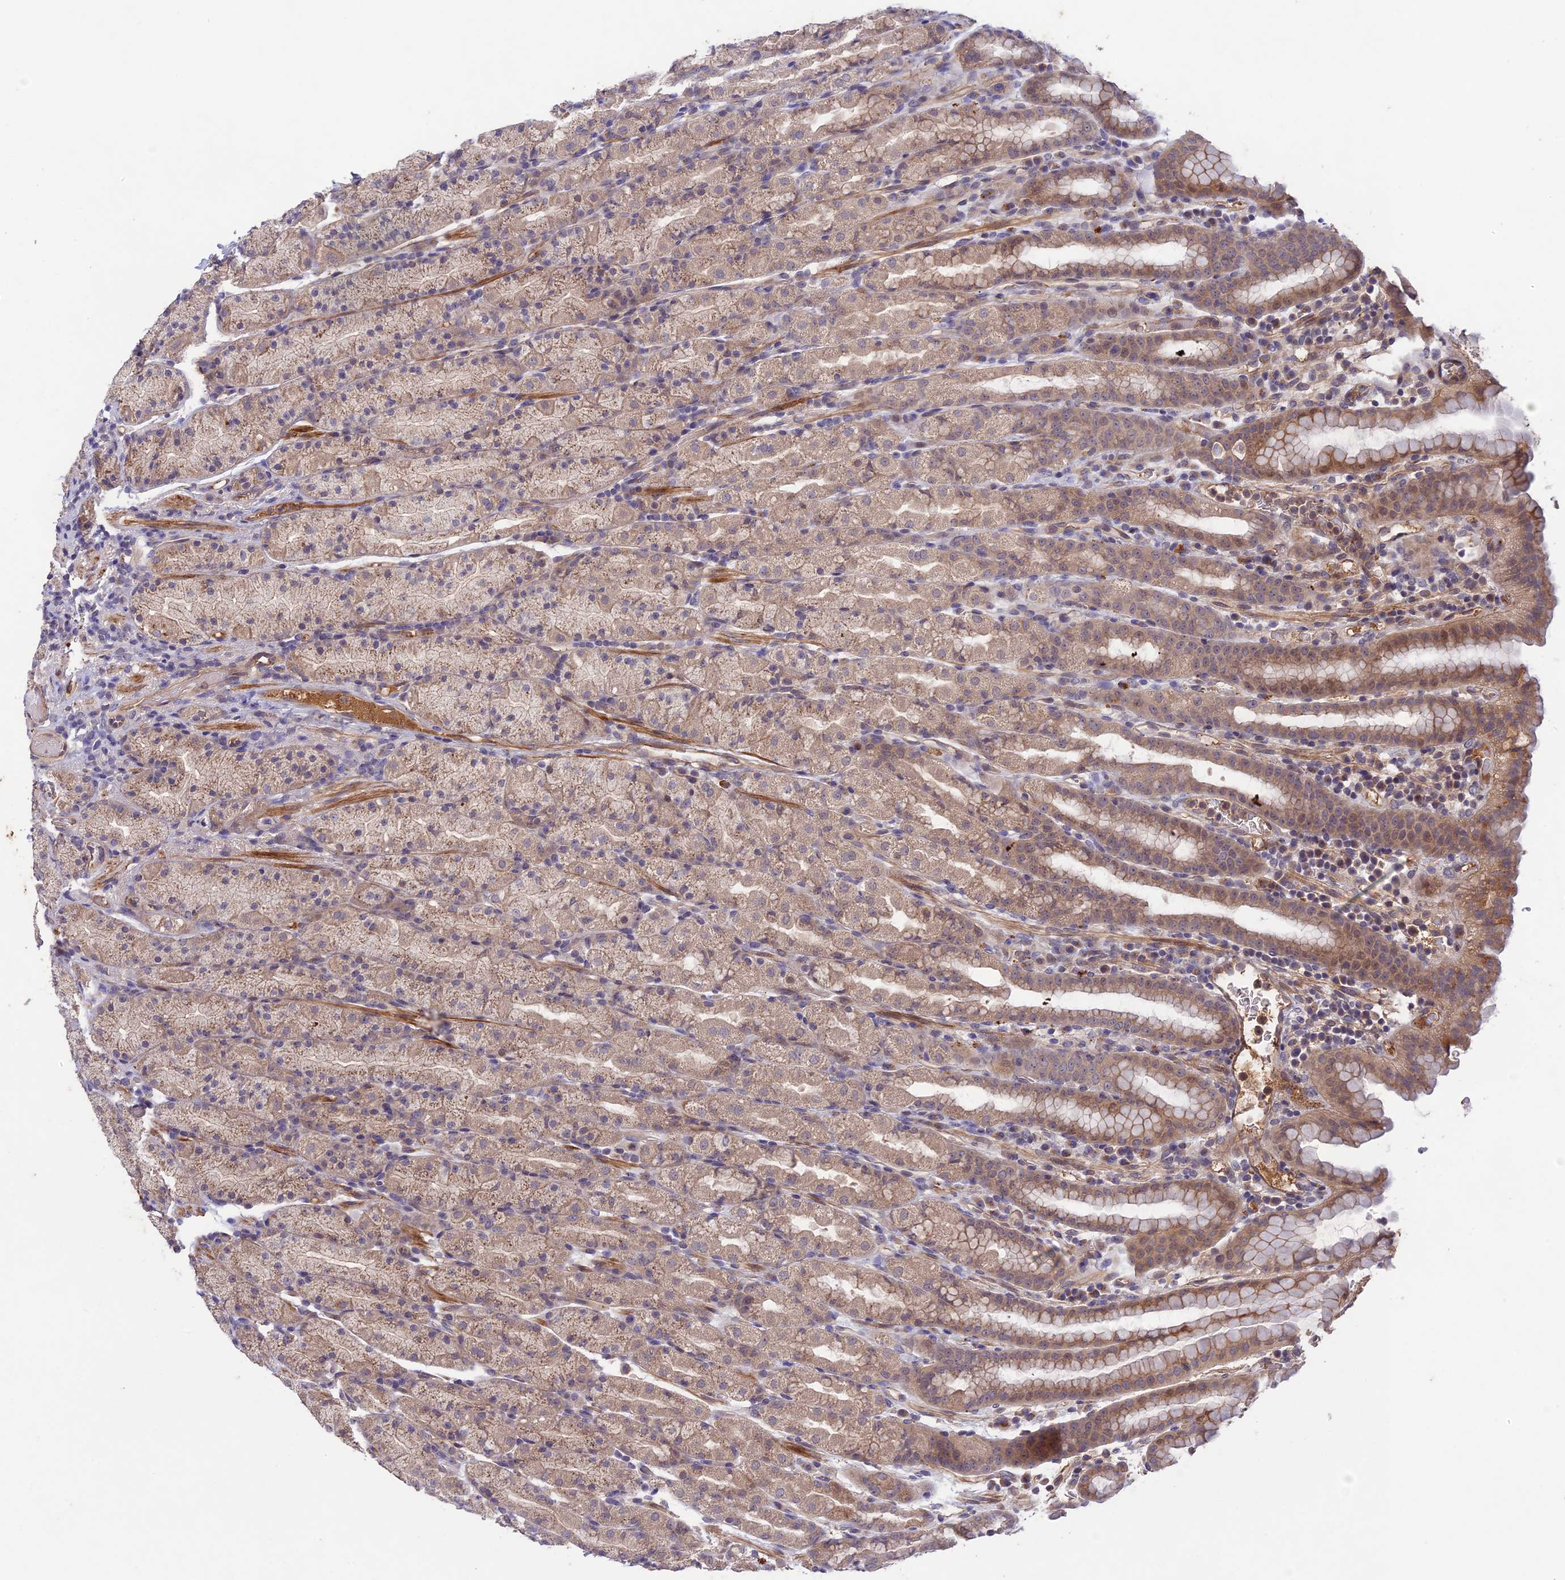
{"staining": {"intensity": "weak", "quantity": ">75%", "location": "cytoplasmic/membranous"}, "tissue": "stomach", "cell_type": "Glandular cells", "image_type": "normal", "snomed": [{"axis": "morphology", "description": "Normal tissue, NOS"}, {"axis": "topography", "description": "Stomach, upper"}, {"axis": "topography", "description": "Stomach, lower"}, {"axis": "topography", "description": "Small intestine"}], "caption": "A brown stain shows weak cytoplasmic/membranous staining of a protein in glandular cells of unremarkable stomach. Nuclei are stained in blue.", "gene": "ADO", "patient": {"sex": "male", "age": 68}}